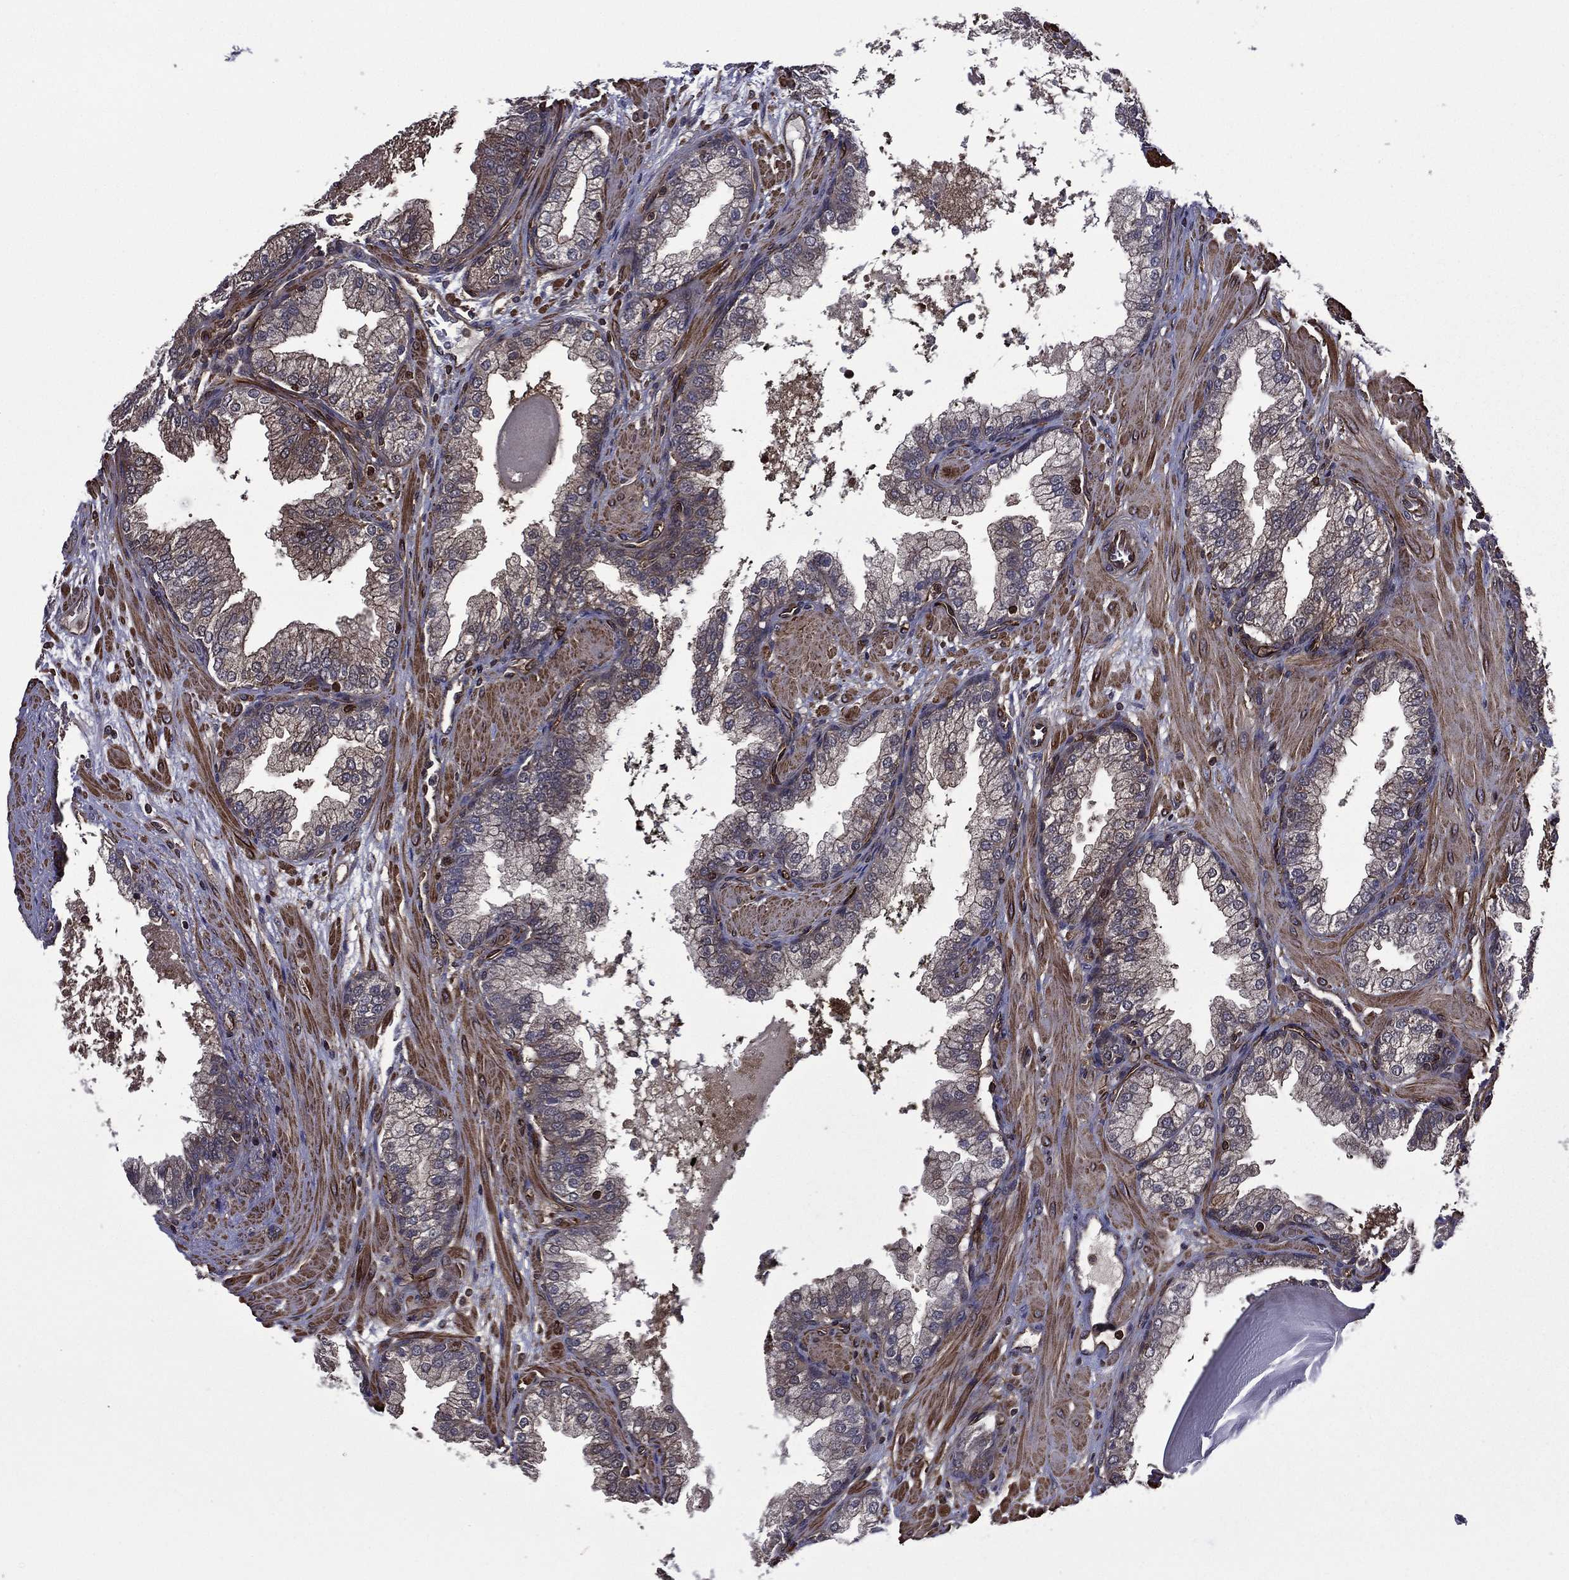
{"staining": {"intensity": "weak", "quantity": "25%-75%", "location": "cytoplasmic/membranous"}, "tissue": "prostate cancer", "cell_type": "Tumor cells", "image_type": "cancer", "snomed": [{"axis": "morphology", "description": "Adenocarcinoma, Low grade"}, {"axis": "topography", "description": "Prostate"}], "caption": "Tumor cells show weak cytoplasmic/membranous expression in about 25%-75% of cells in prostate cancer (low-grade adenocarcinoma).", "gene": "PLPP3", "patient": {"sex": "male", "age": 62}}